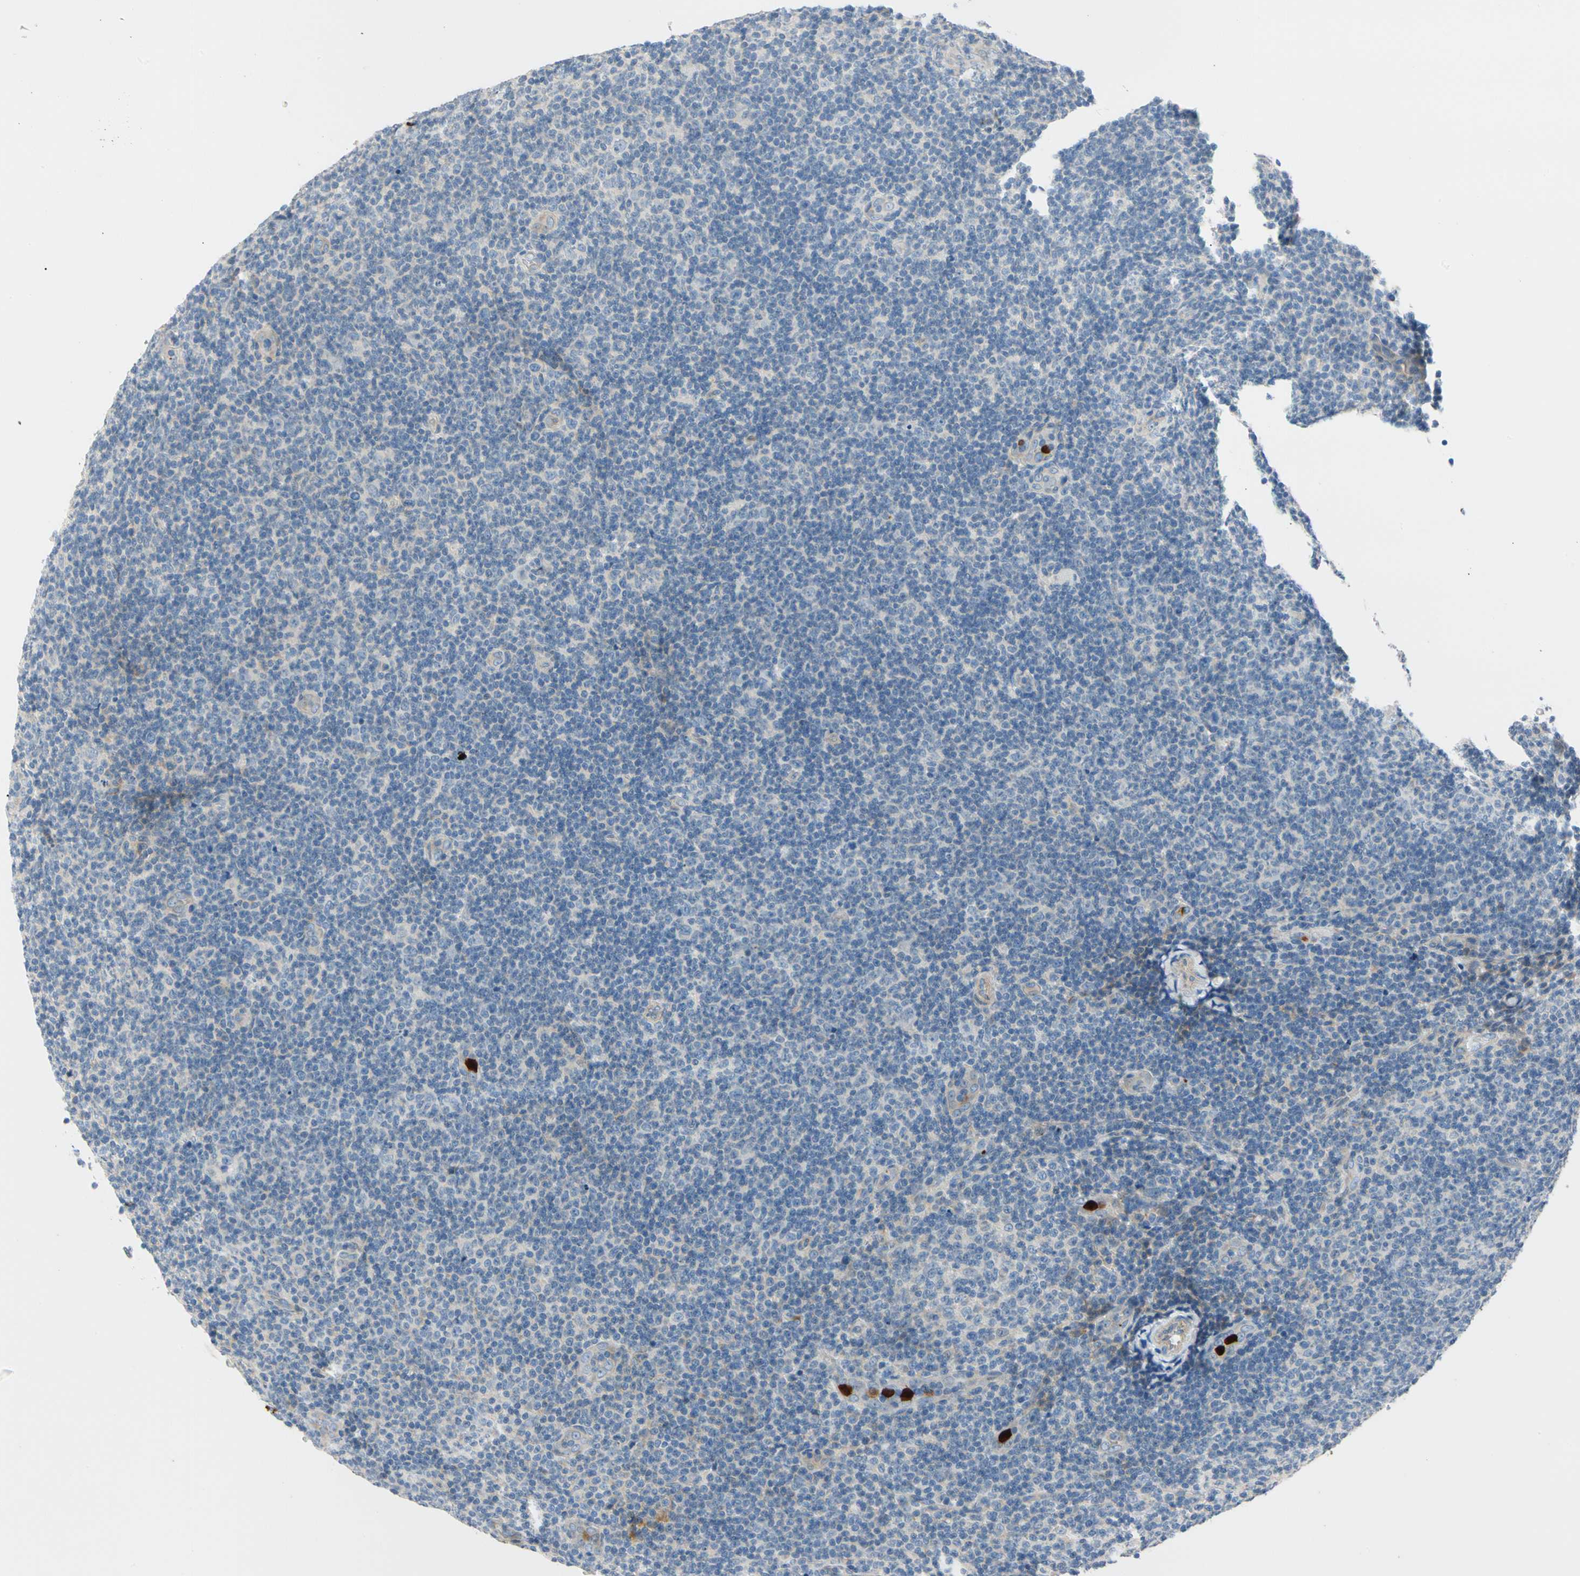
{"staining": {"intensity": "negative", "quantity": "none", "location": "none"}, "tissue": "lymphoma", "cell_type": "Tumor cells", "image_type": "cancer", "snomed": [{"axis": "morphology", "description": "Malignant lymphoma, non-Hodgkin's type, Low grade"}, {"axis": "topography", "description": "Lymph node"}], "caption": "An immunohistochemistry histopathology image of lymphoma is shown. There is no staining in tumor cells of lymphoma.", "gene": "TRAF5", "patient": {"sex": "male", "age": 83}}